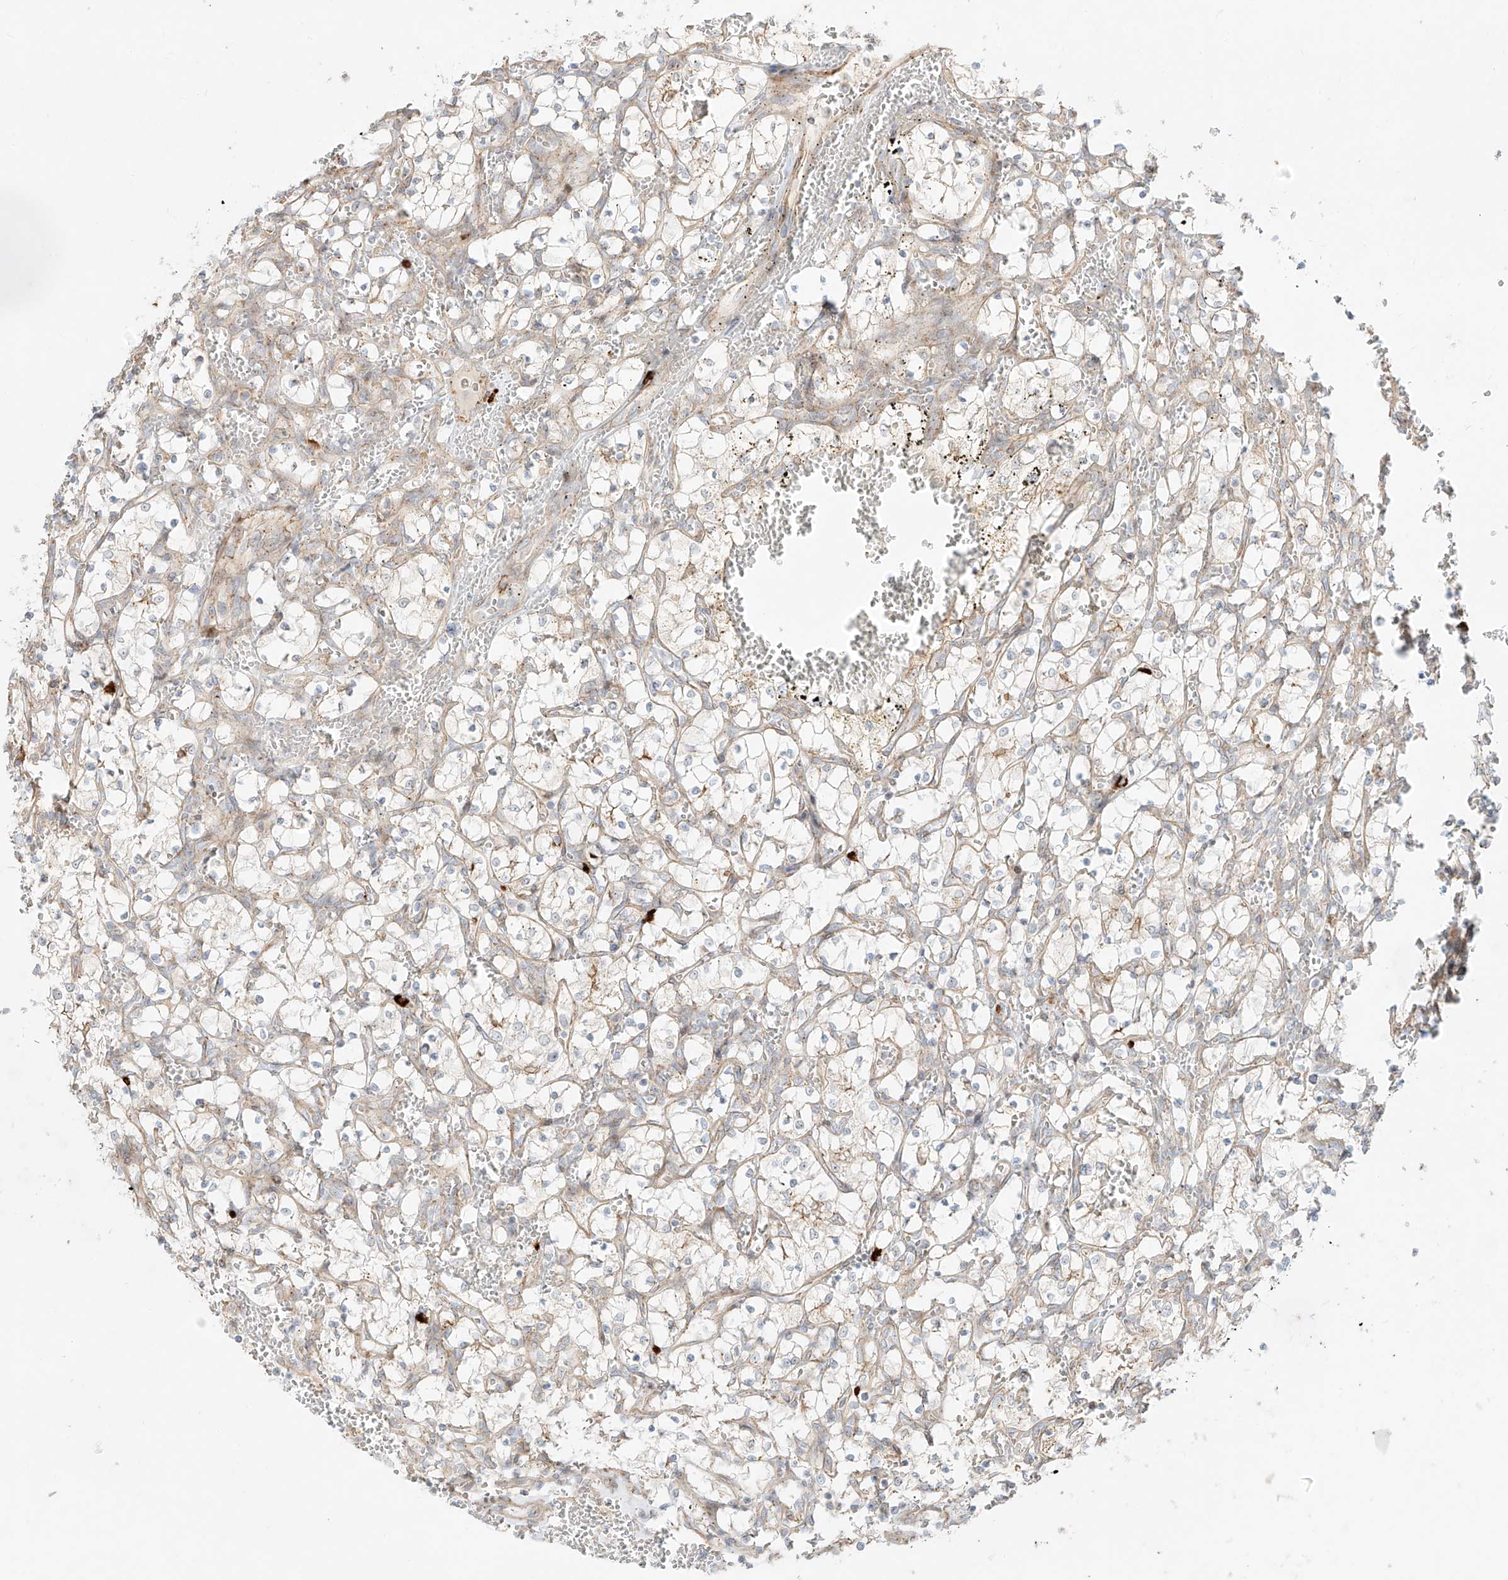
{"staining": {"intensity": "weak", "quantity": "<25%", "location": "cytoplasmic/membranous"}, "tissue": "renal cancer", "cell_type": "Tumor cells", "image_type": "cancer", "snomed": [{"axis": "morphology", "description": "Adenocarcinoma, NOS"}, {"axis": "topography", "description": "Kidney"}], "caption": "Immunohistochemistry (IHC) photomicrograph of human renal adenocarcinoma stained for a protein (brown), which shows no expression in tumor cells.", "gene": "ZNF287", "patient": {"sex": "female", "age": 69}}